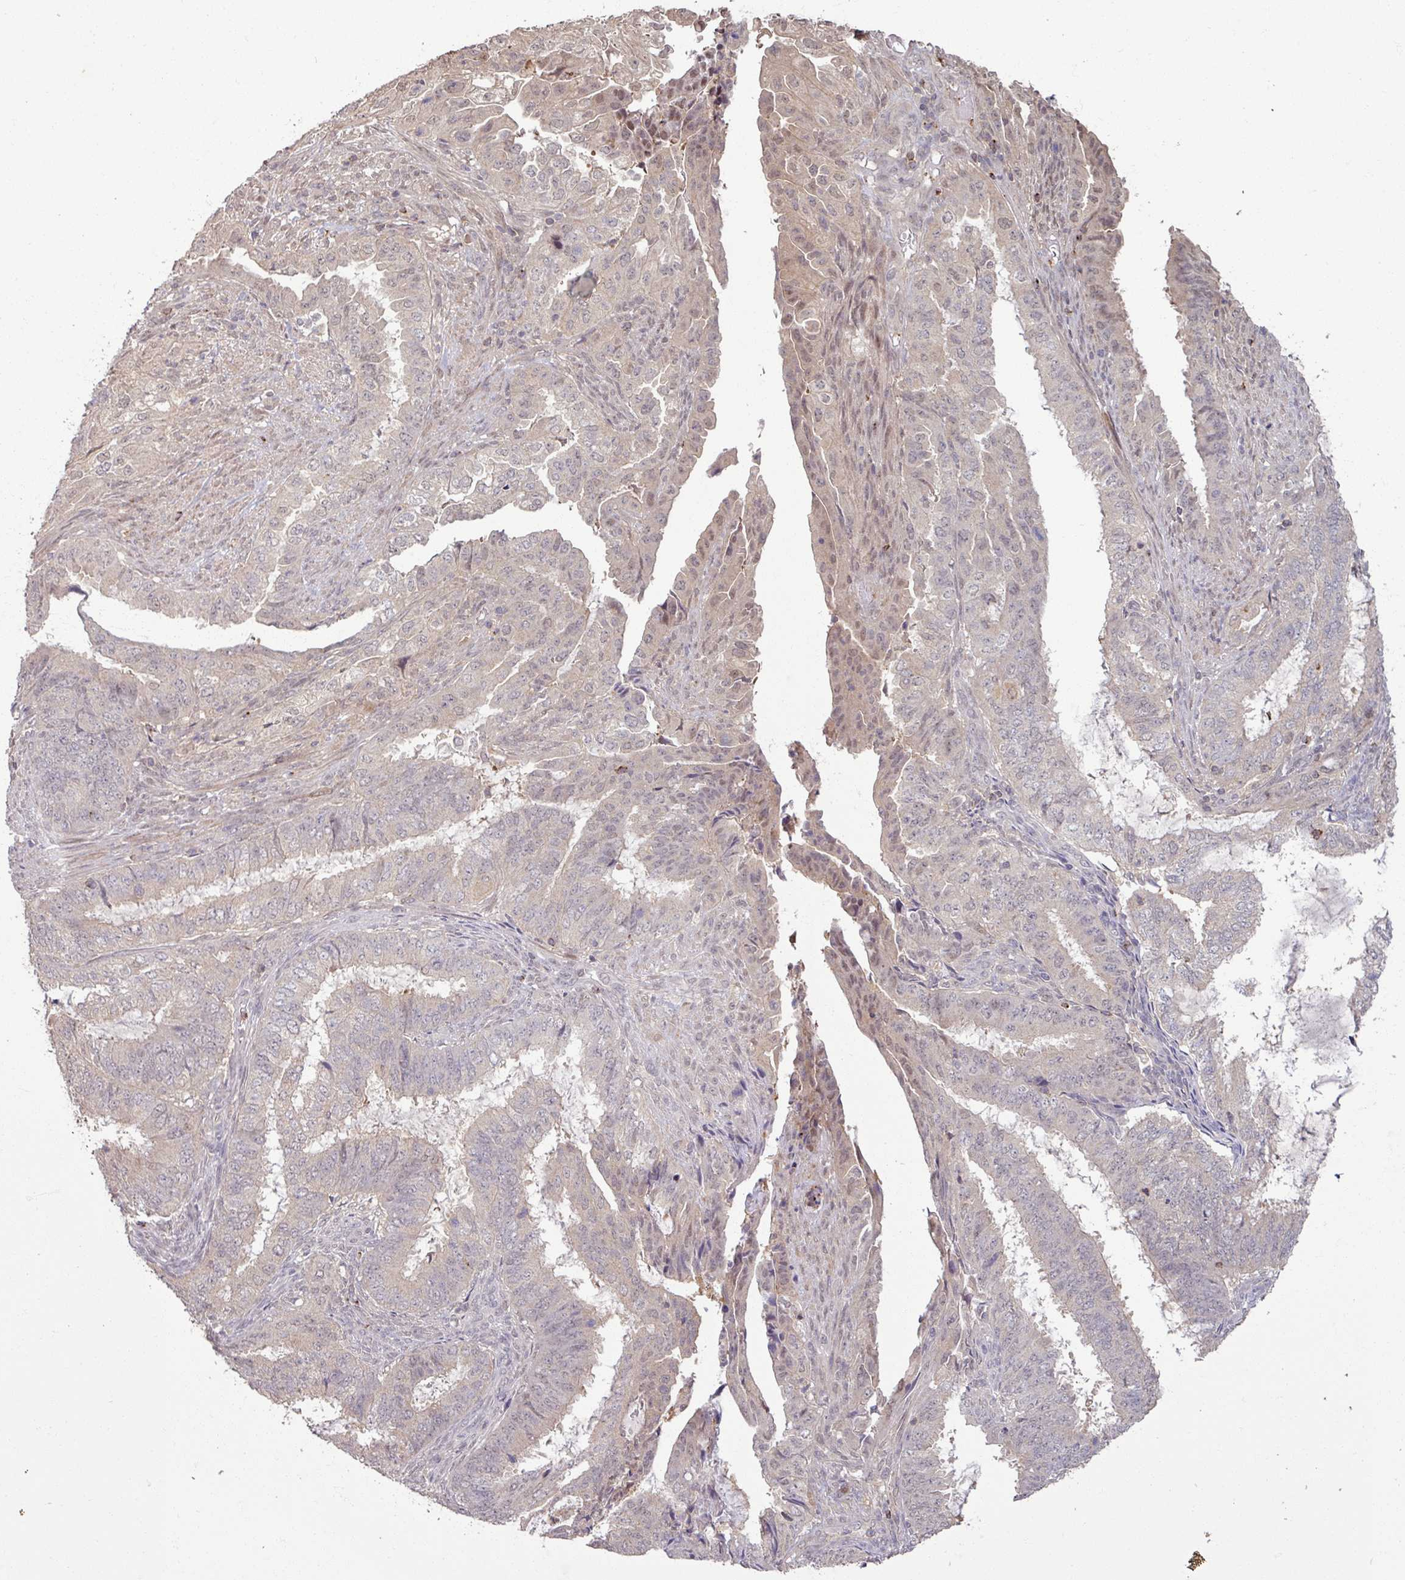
{"staining": {"intensity": "weak", "quantity": "<25%", "location": "nuclear"}, "tissue": "endometrial cancer", "cell_type": "Tumor cells", "image_type": "cancer", "snomed": [{"axis": "morphology", "description": "Adenocarcinoma, NOS"}, {"axis": "topography", "description": "Endometrium"}], "caption": "Immunohistochemistry (IHC) image of neoplastic tissue: endometrial cancer (adenocarcinoma) stained with DAB shows no significant protein positivity in tumor cells. (IHC, brightfield microscopy, high magnification).", "gene": "OR6B1", "patient": {"sex": "female", "age": 51}}